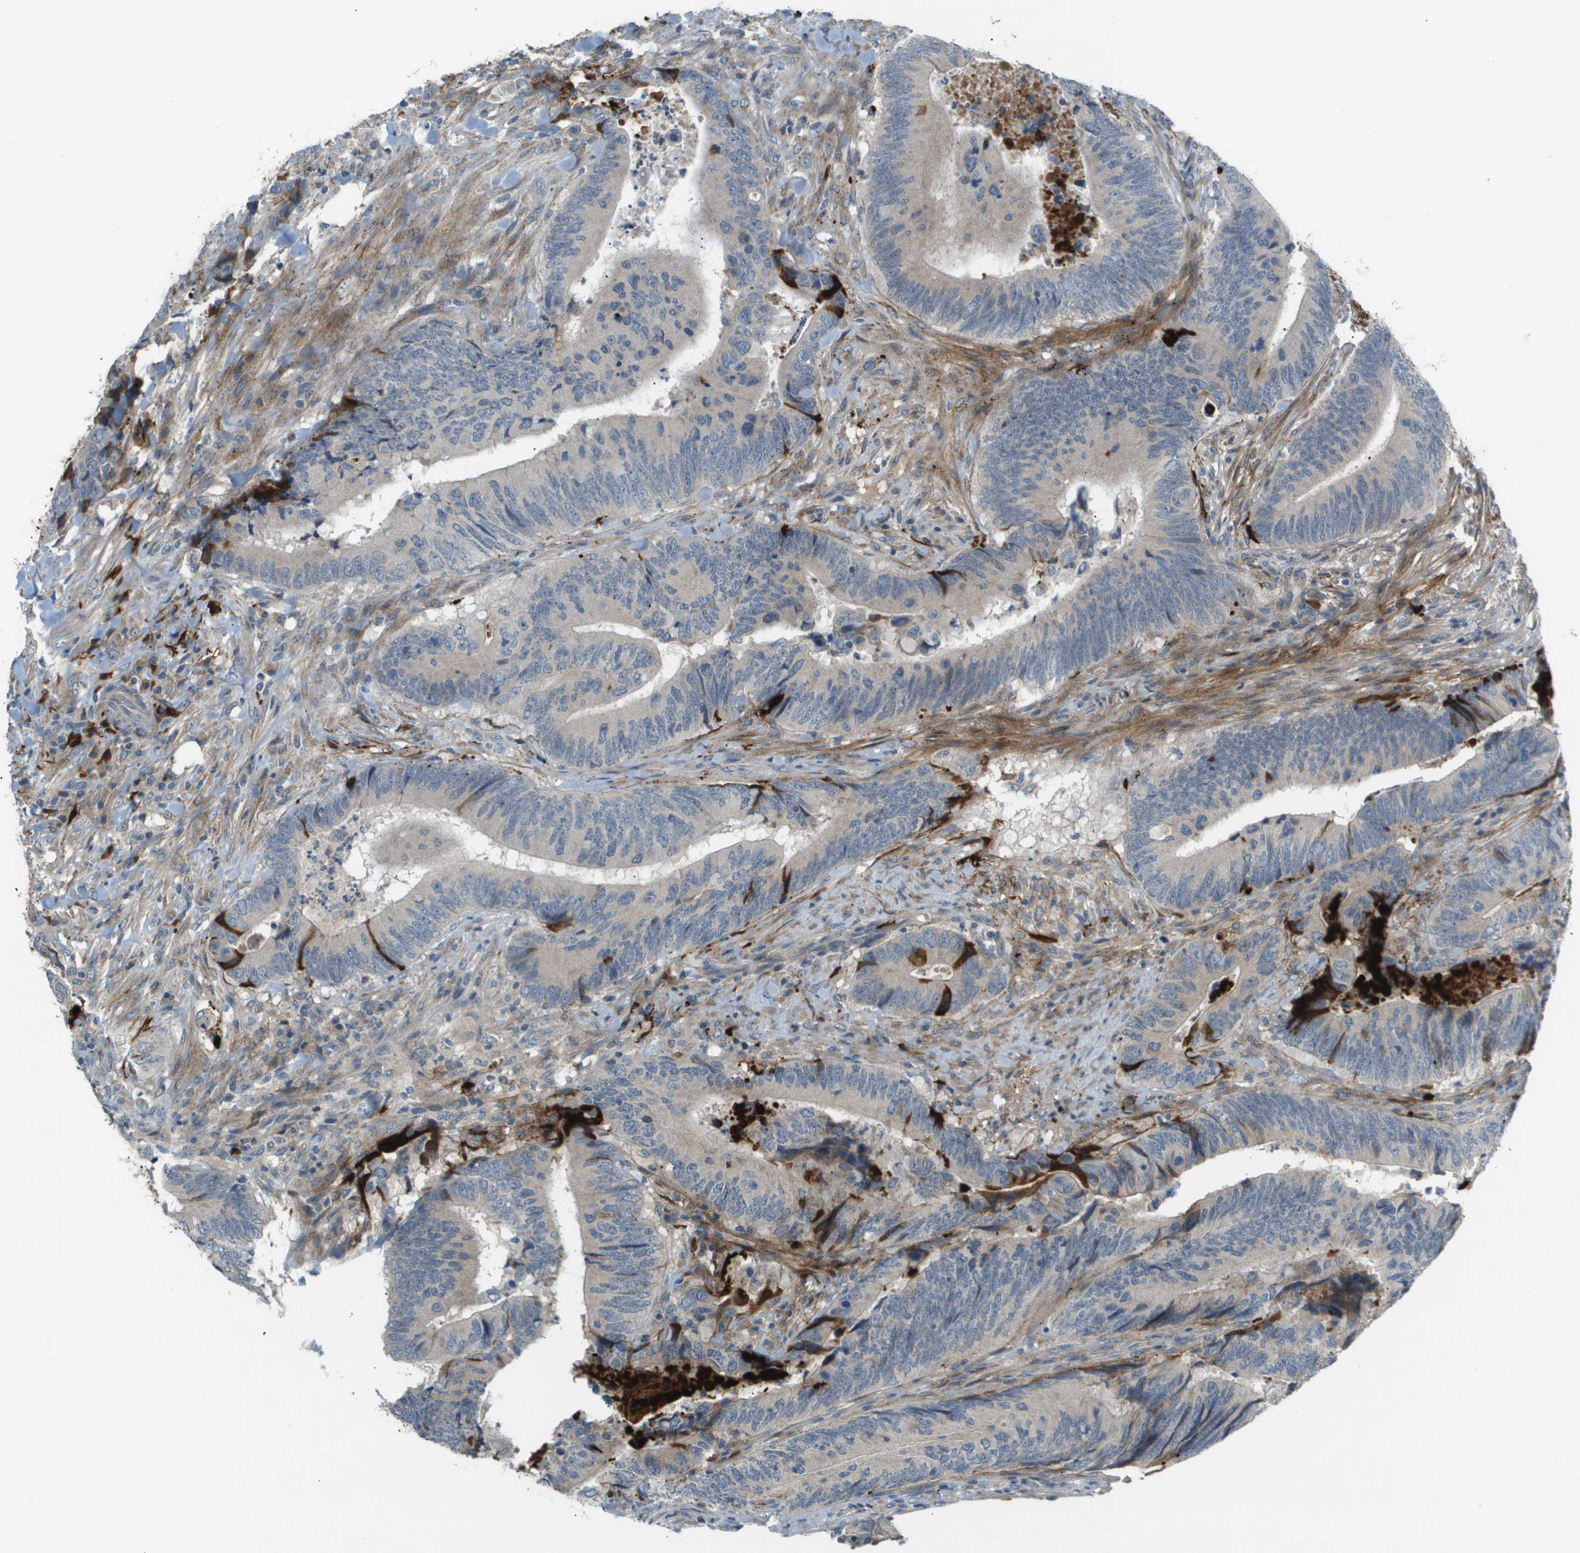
{"staining": {"intensity": "negative", "quantity": "none", "location": "none"}, "tissue": "colorectal cancer", "cell_type": "Tumor cells", "image_type": "cancer", "snomed": [{"axis": "morphology", "description": "Normal tissue, NOS"}, {"axis": "morphology", "description": "Adenocarcinoma, NOS"}, {"axis": "topography", "description": "Colon"}], "caption": "Human colorectal cancer stained for a protein using immunohistochemistry (IHC) exhibits no positivity in tumor cells.", "gene": "VTN", "patient": {"sex": "male", "age": 56}}